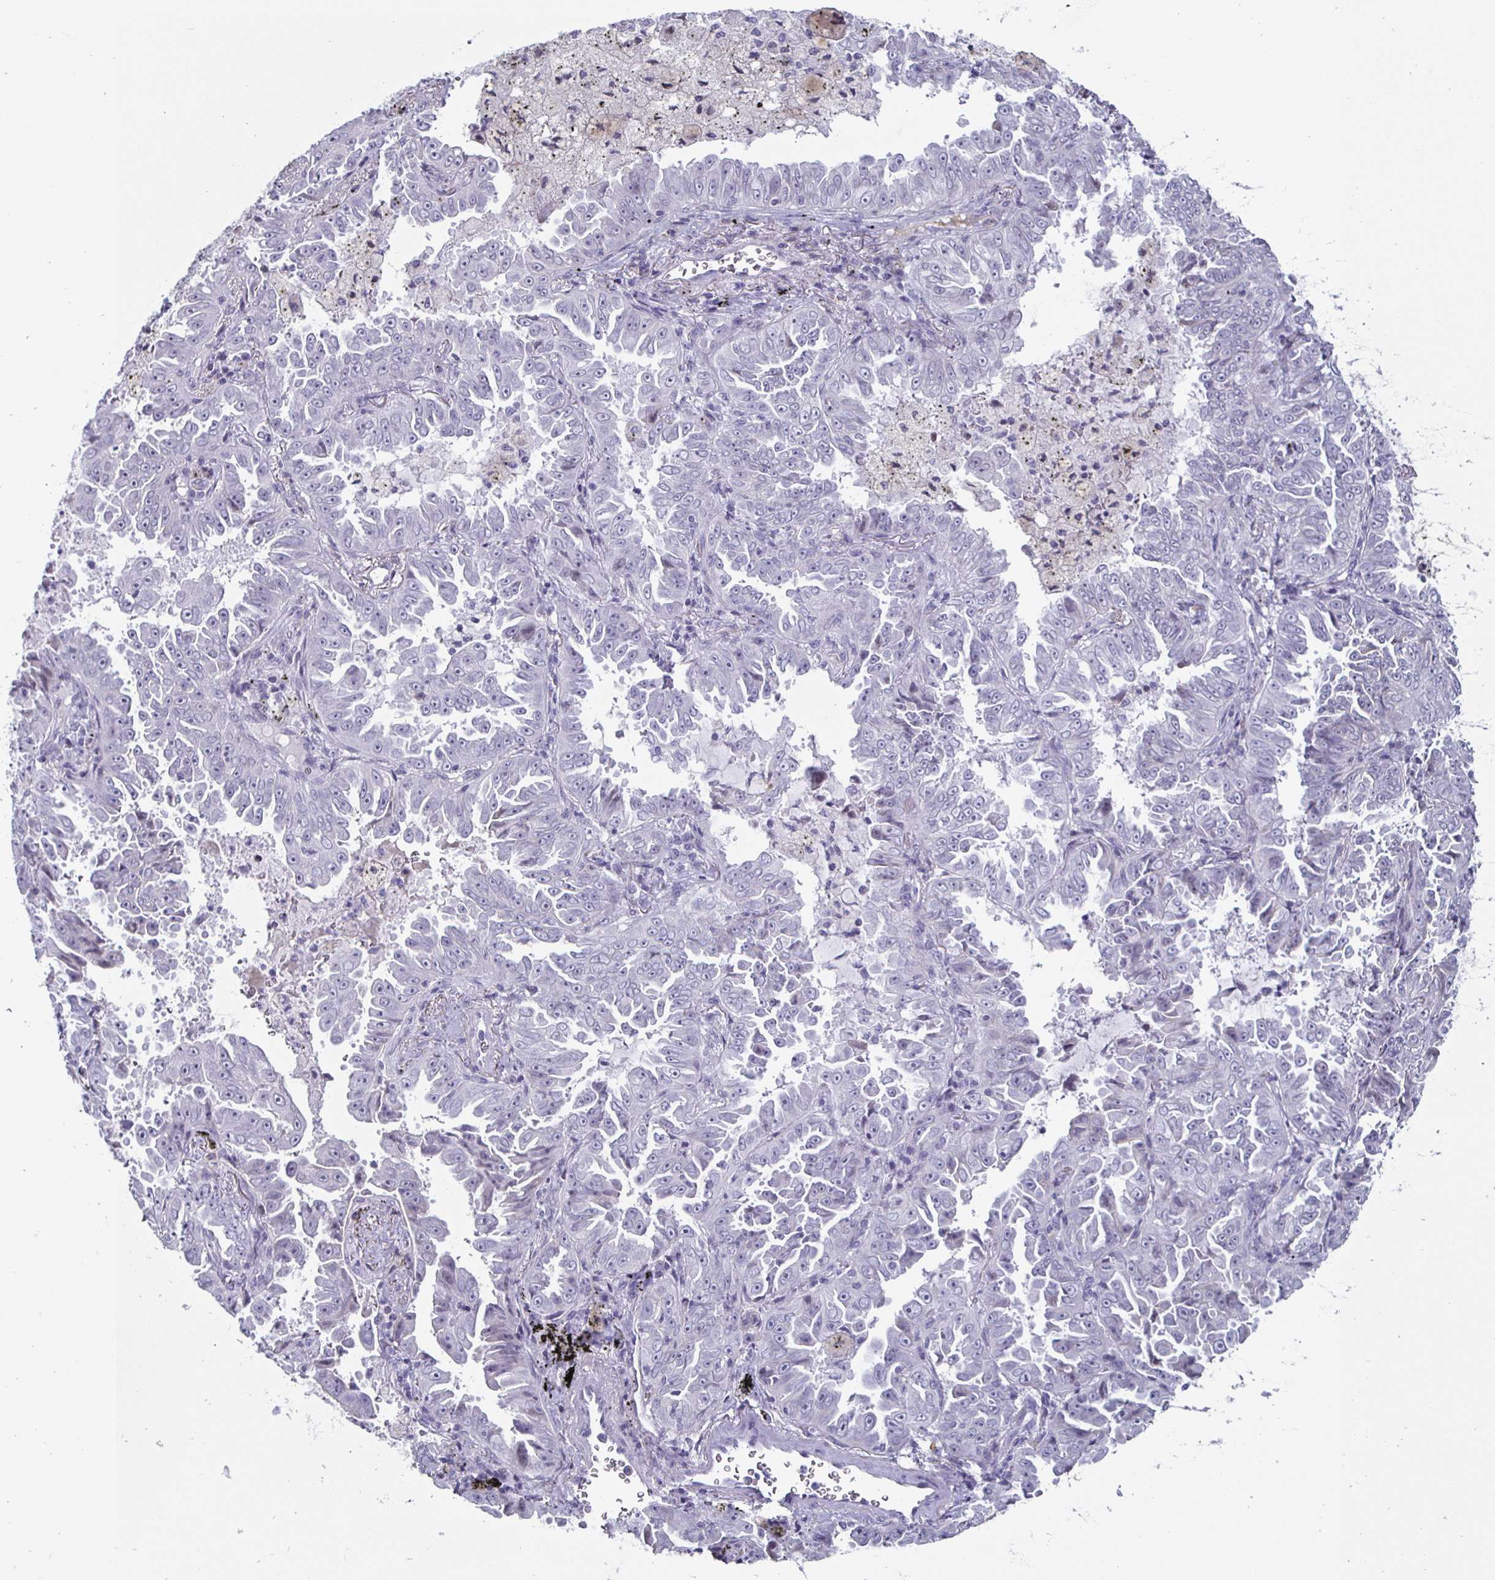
{"staining": {"intensity": "negative", "quantity": "none", "location": "none"}, "tissue": "lung cancer", "cell_type": "Tumor cells", "image_type": "cancer", "snomed": [{"axis": "morphology", "description": "Adenocarcinoma, NOS"}, {"axis": "topography", "description": "Lung"}], "caption": "A high-resolution histopathology image shows immunohistochemistry staining of lung adenocarcinoma, which reveals no significant positivity in tumor cells.", "gene": "OOSP2", "patient": {"sex": "female", "age": 52}}